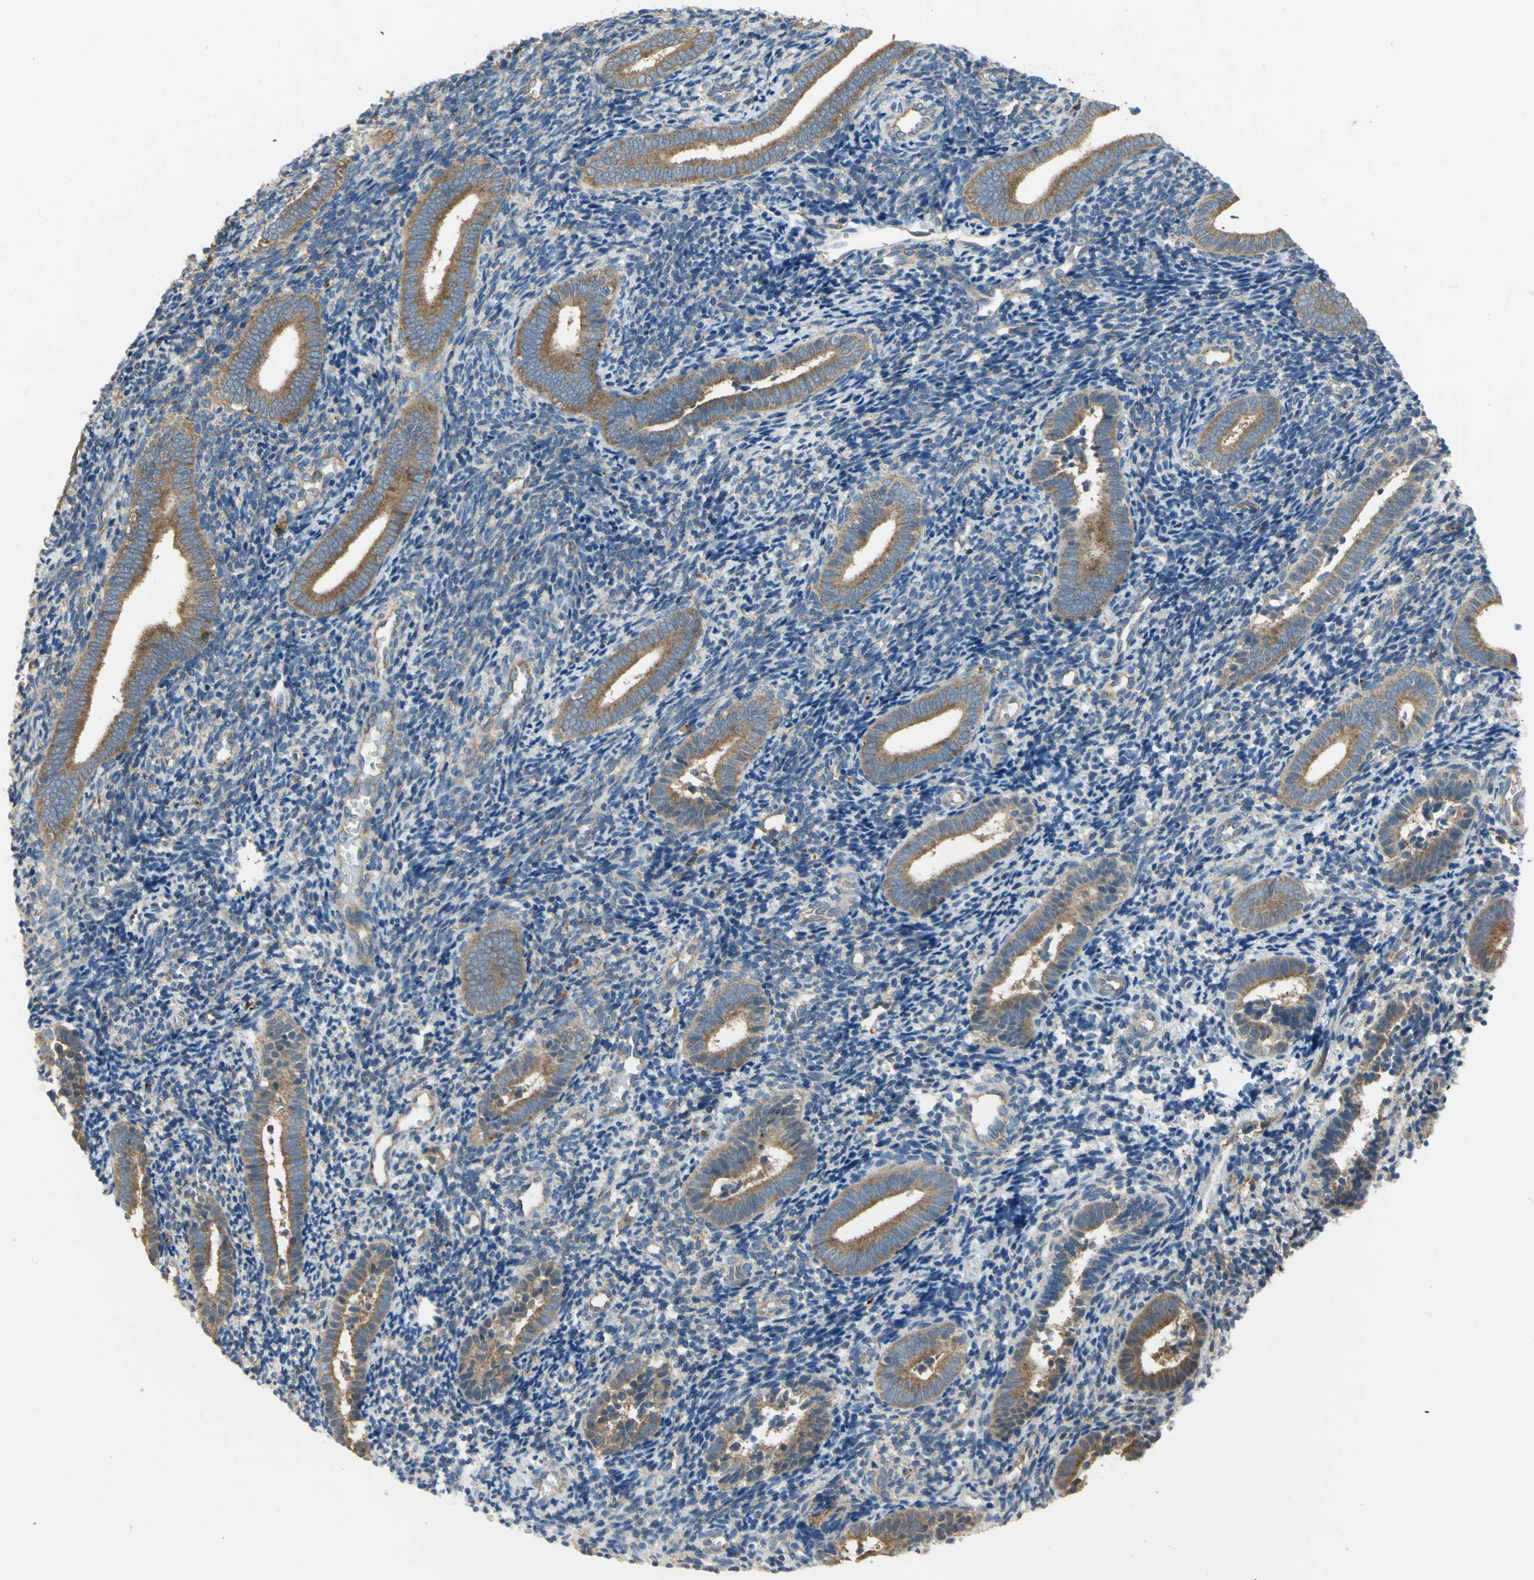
{"staining": {"intensity": "negative", "quantity": "none", "location": "none"}, "tissue": "endometrium", "cell_type": "Cells in endometrial stroma", "image_type": "normal", "snomed": [{"axis": "morphology", "description": "Normal tissue, NOS"}, {"axis": "topography", "description": "Uterus"}, {"axis": "topography", "description": "Endometrium"}], "caption": "Cells in endometrial stroma show no significant protein expression in normal endometrium. (Stains: DAB immunohistochemistry (IHC) with hematoxylin counter stain, Microscopy: brightfield microscopy at high magnification).", "gene": "DIAPH2", "patient": {"sex": "female", "age": 33}}